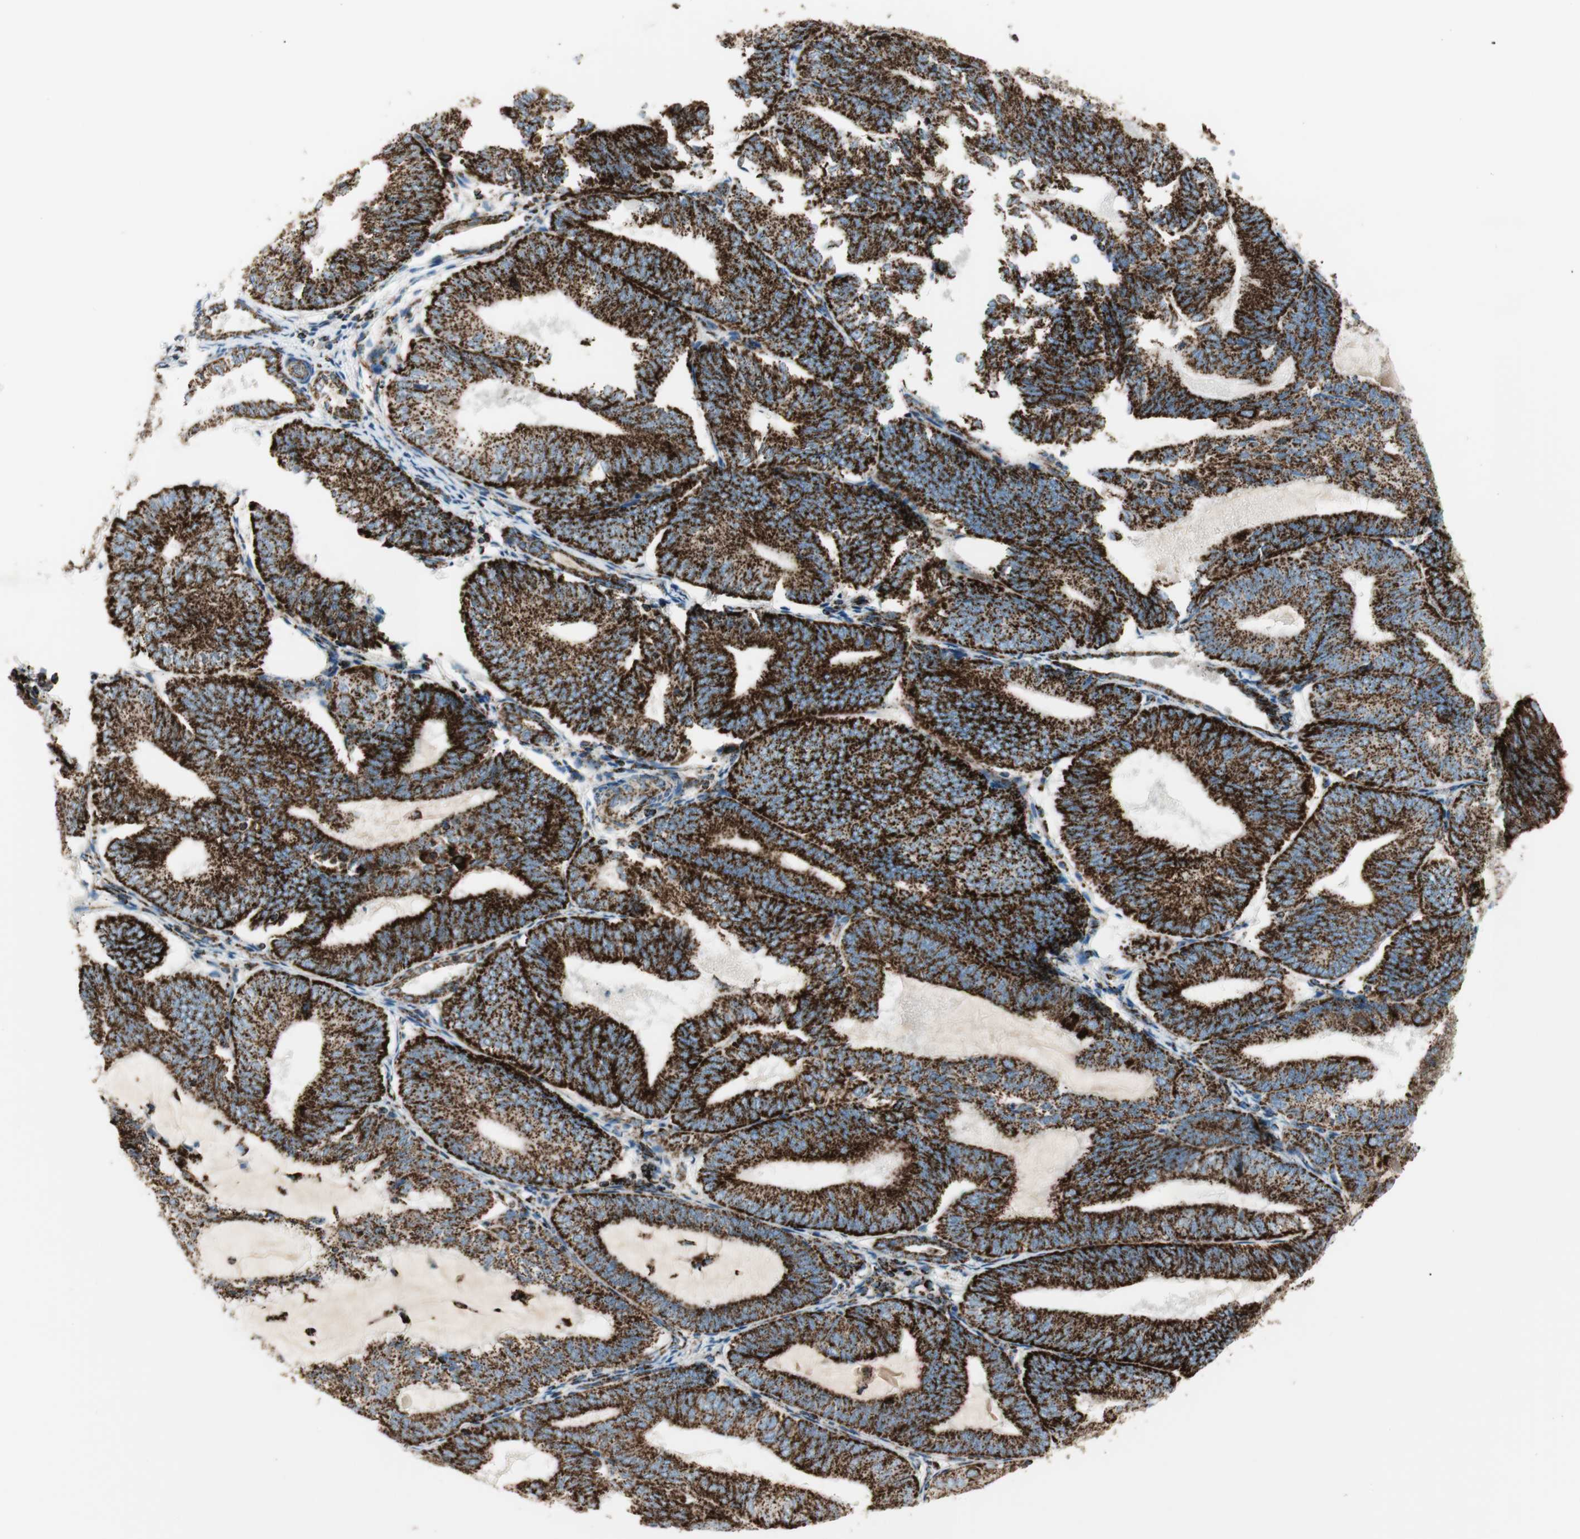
{"staining": {"intensity": "strong", "quantity": ">75%", "location": "cytoplasmic/membranous"}, "tissue": "endometrial cancer", "cell_type": "Tumor cells", "image_type": "cancer", "snomed": [{"axis": "morphology", "description": "Adenocarcinoma, NOS"}, {"axis": "topography", "description": "Endometrium"}], "caption": "DAB immunohistochemical staining of adenocarcinoma (endometrial) exhibits strong cytoplasmic/membranous protein expression in approximately >75% of tumor cells. (DAB IHC, brown staining for protein, blue staining for nuclei).", "gene": "ME2", "patient": {"sex": "female", "age": 81}}